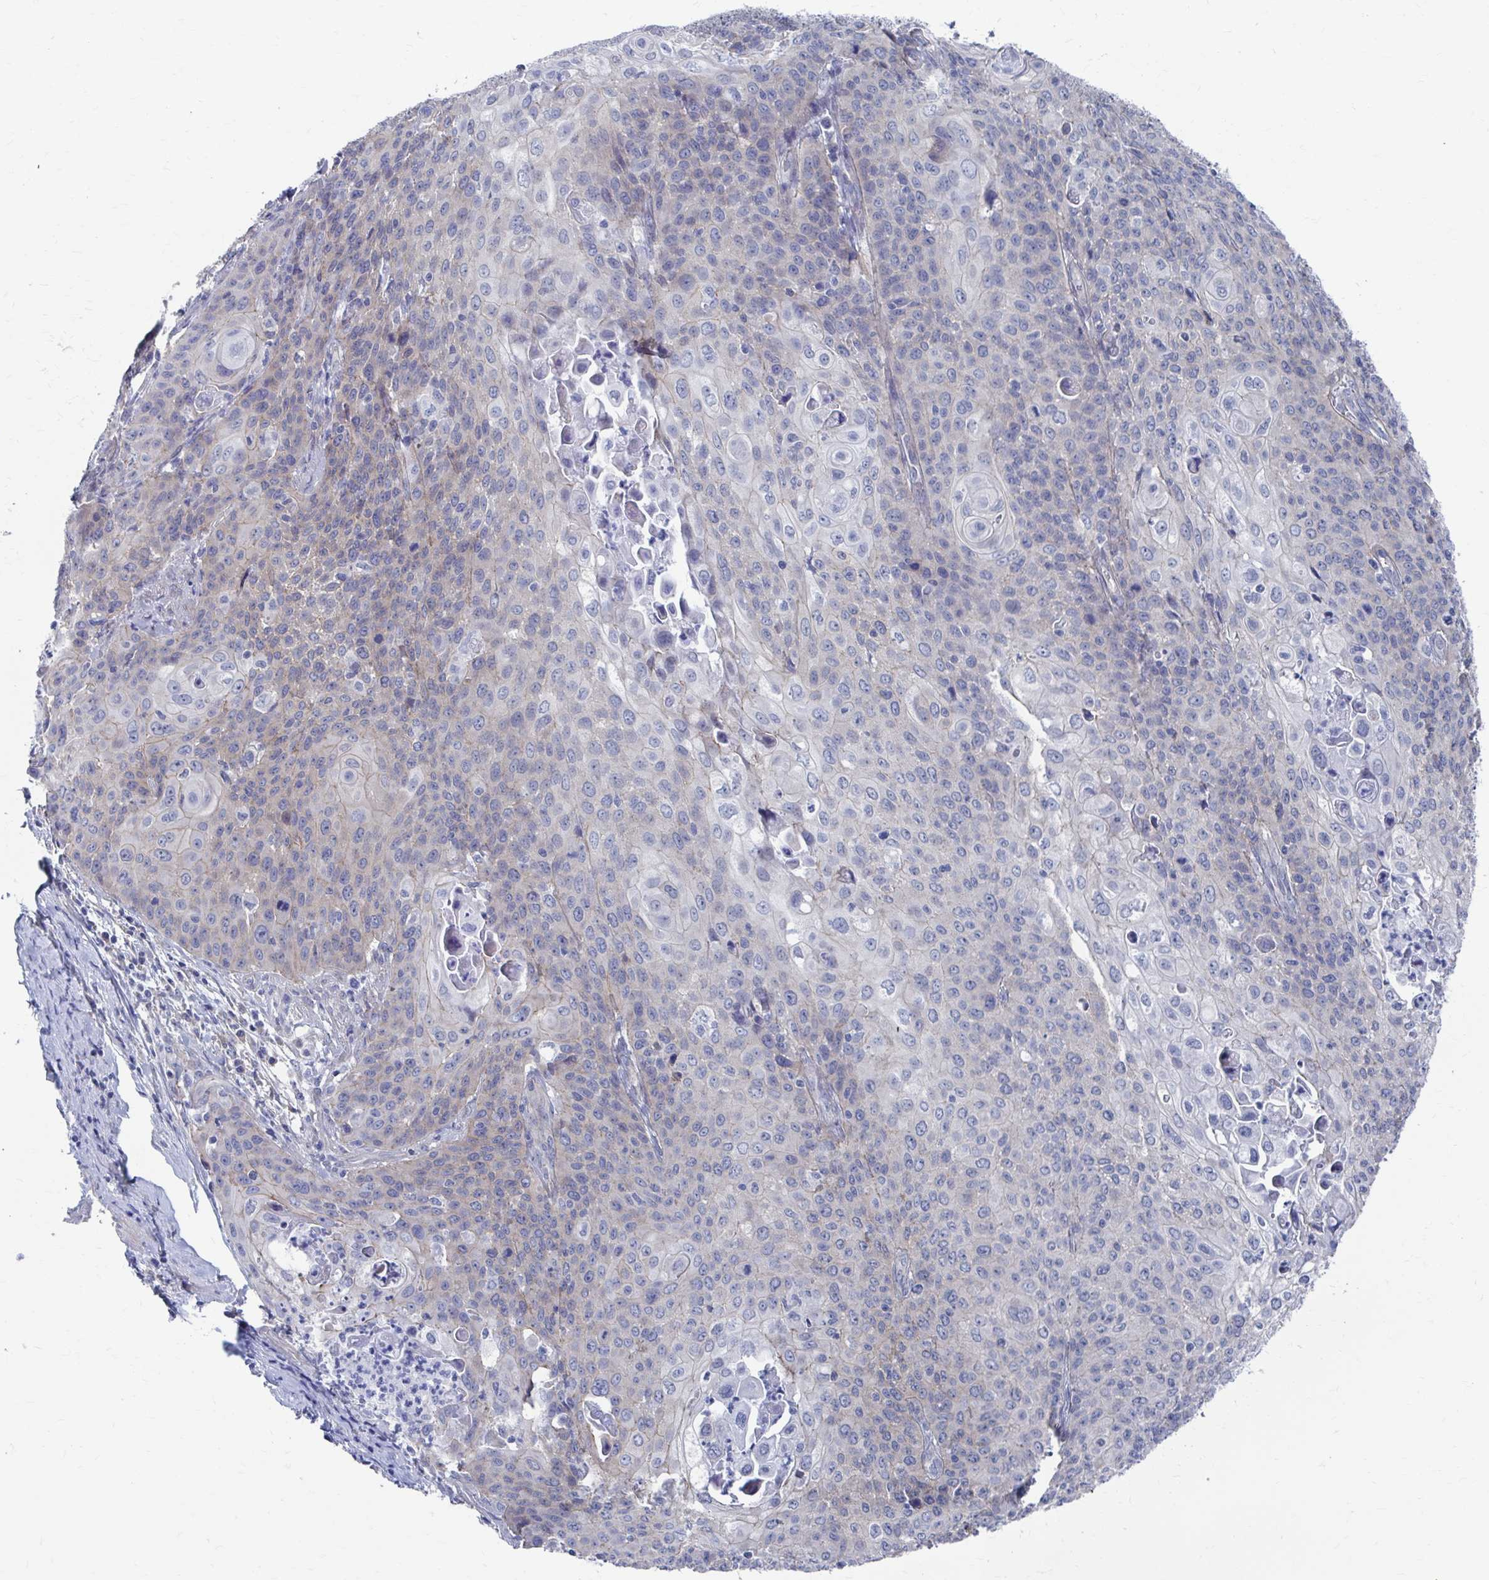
{"staining": {"intensity": "negative", "quantity": "none", "location": "none"}, "tissue": "cervical cancer", "cell_type": "Tumor cells", "image_type": "cancer", "snomed": [{"axis": "morphology", "description": "Squamous cell carcinoma, NOS"}, {"axis": "topography", "description": "Cervix"}], "caption": "IHC micrograph of cervical cancer (squamous cell carcinoma) stained for a protein (brown), which exhibits no positivity in tumor cells.", "gene": "PLEKHG7", "patient": {"sex": "female", "age": 65}}